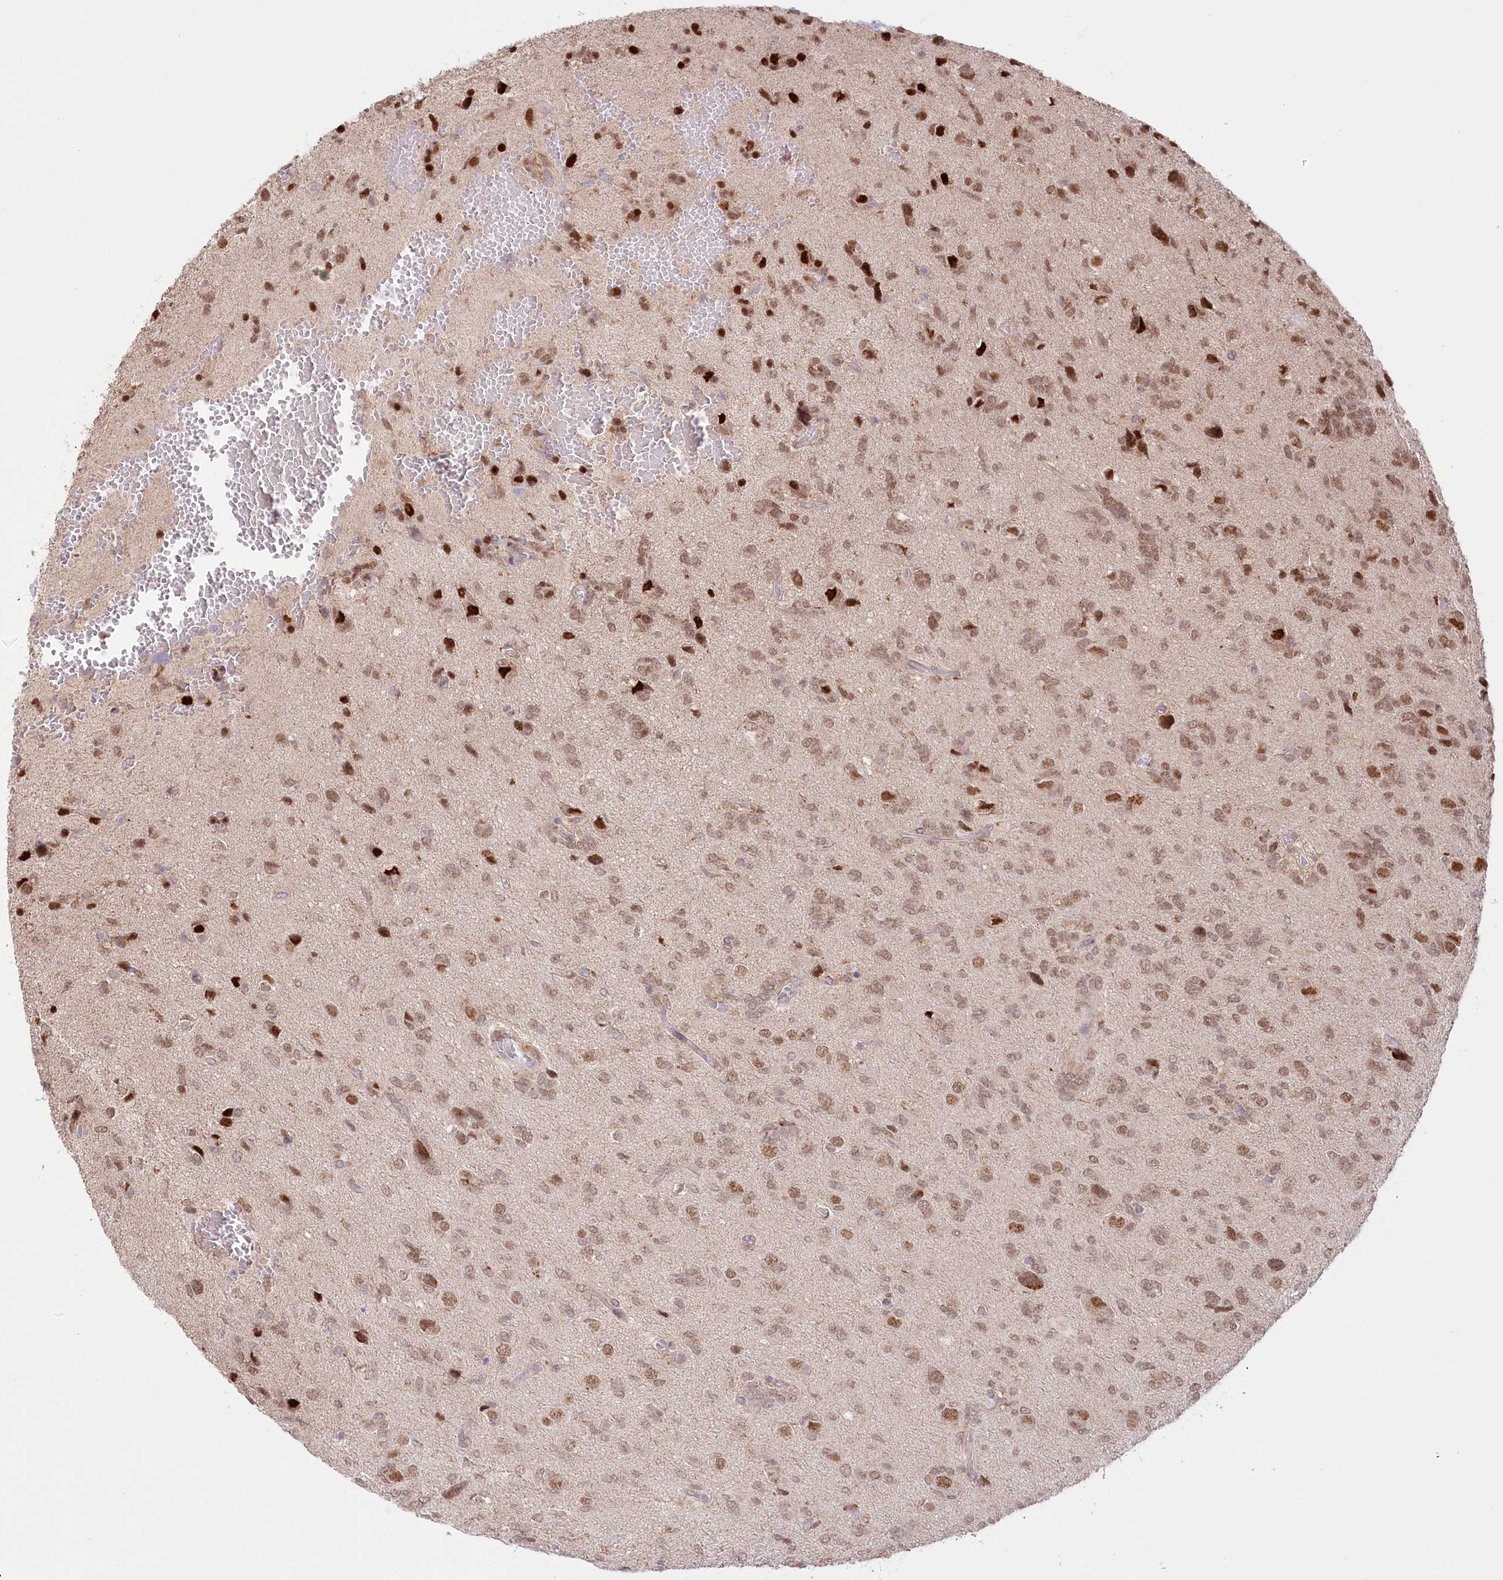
{"staining": {"intensity": "moderate", "quantity": ">75%", "location": "nuclear"}, "tissue": "glioma", "cell_type": "Tumor cells", "image_type": "cancer", "snomed": [{"axis": "morphology", "description": "Glioma, malignant, High grade"}, {"axis": "topography", "description": "Brain"}], "caption": "A histopathology image of human malignant glioma (high-grade) stained for a protein displays moderate nuclear brown staining in tumor cells.", "gene": "PYURF", "patient": {"sex": "female", "age": 59}}